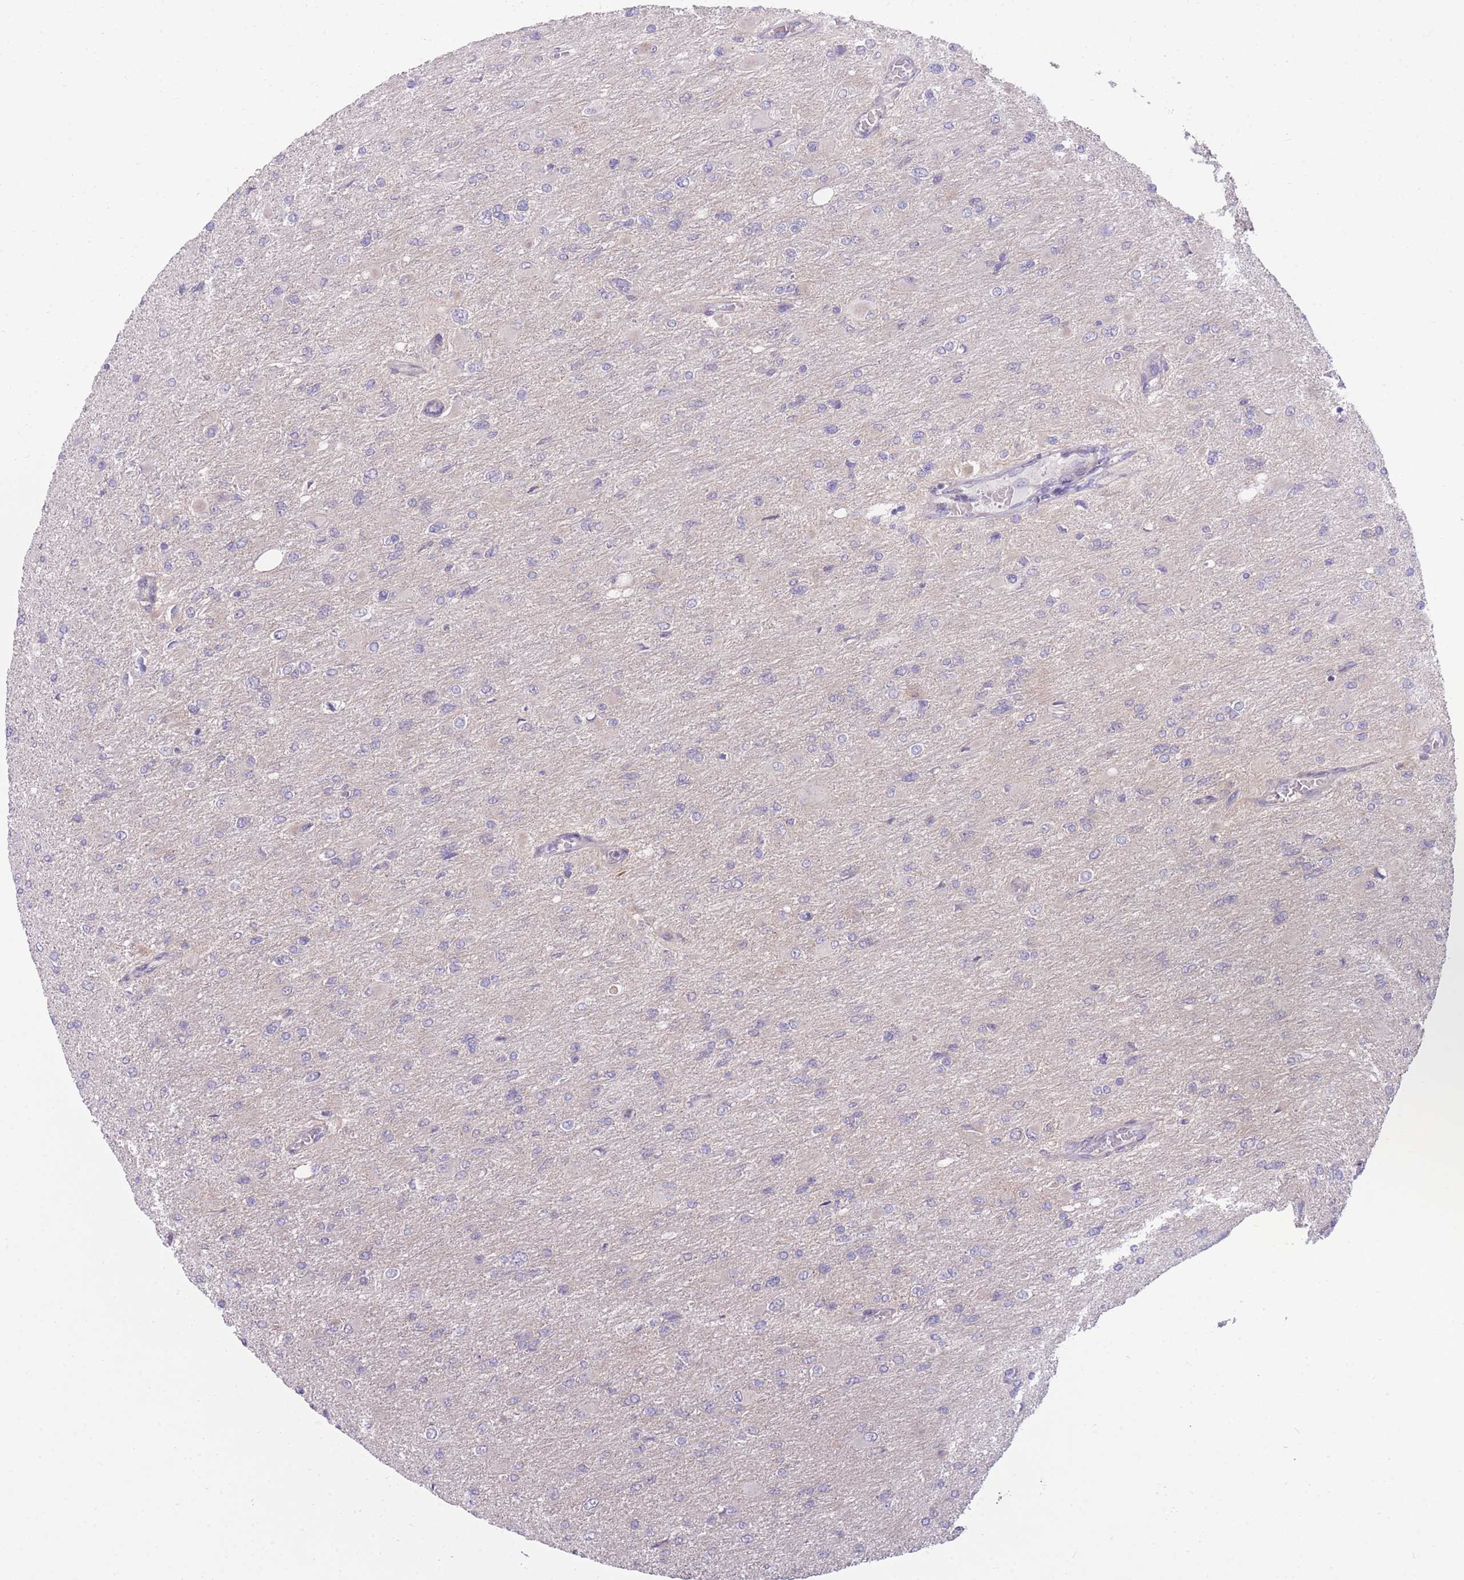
{"staining": {"intensity": "negative", "quantity": "none", "location": "none"}, "tissue": "glioma", "cell_type": "Tumor cells", "image_type": "cancer", "snomed": [{"axis": "morphology", "description": "Glioma, malignant, High grade"}, {"axis": "topography", "description": "Cerebral cortex"}], "caption": "Immunohistochemistry (IHC) of human malignant high-grade glioma displays no expression in tumor cells.", "gene": "RIC8A", "patient": {"sex": "female", "age": 36}}